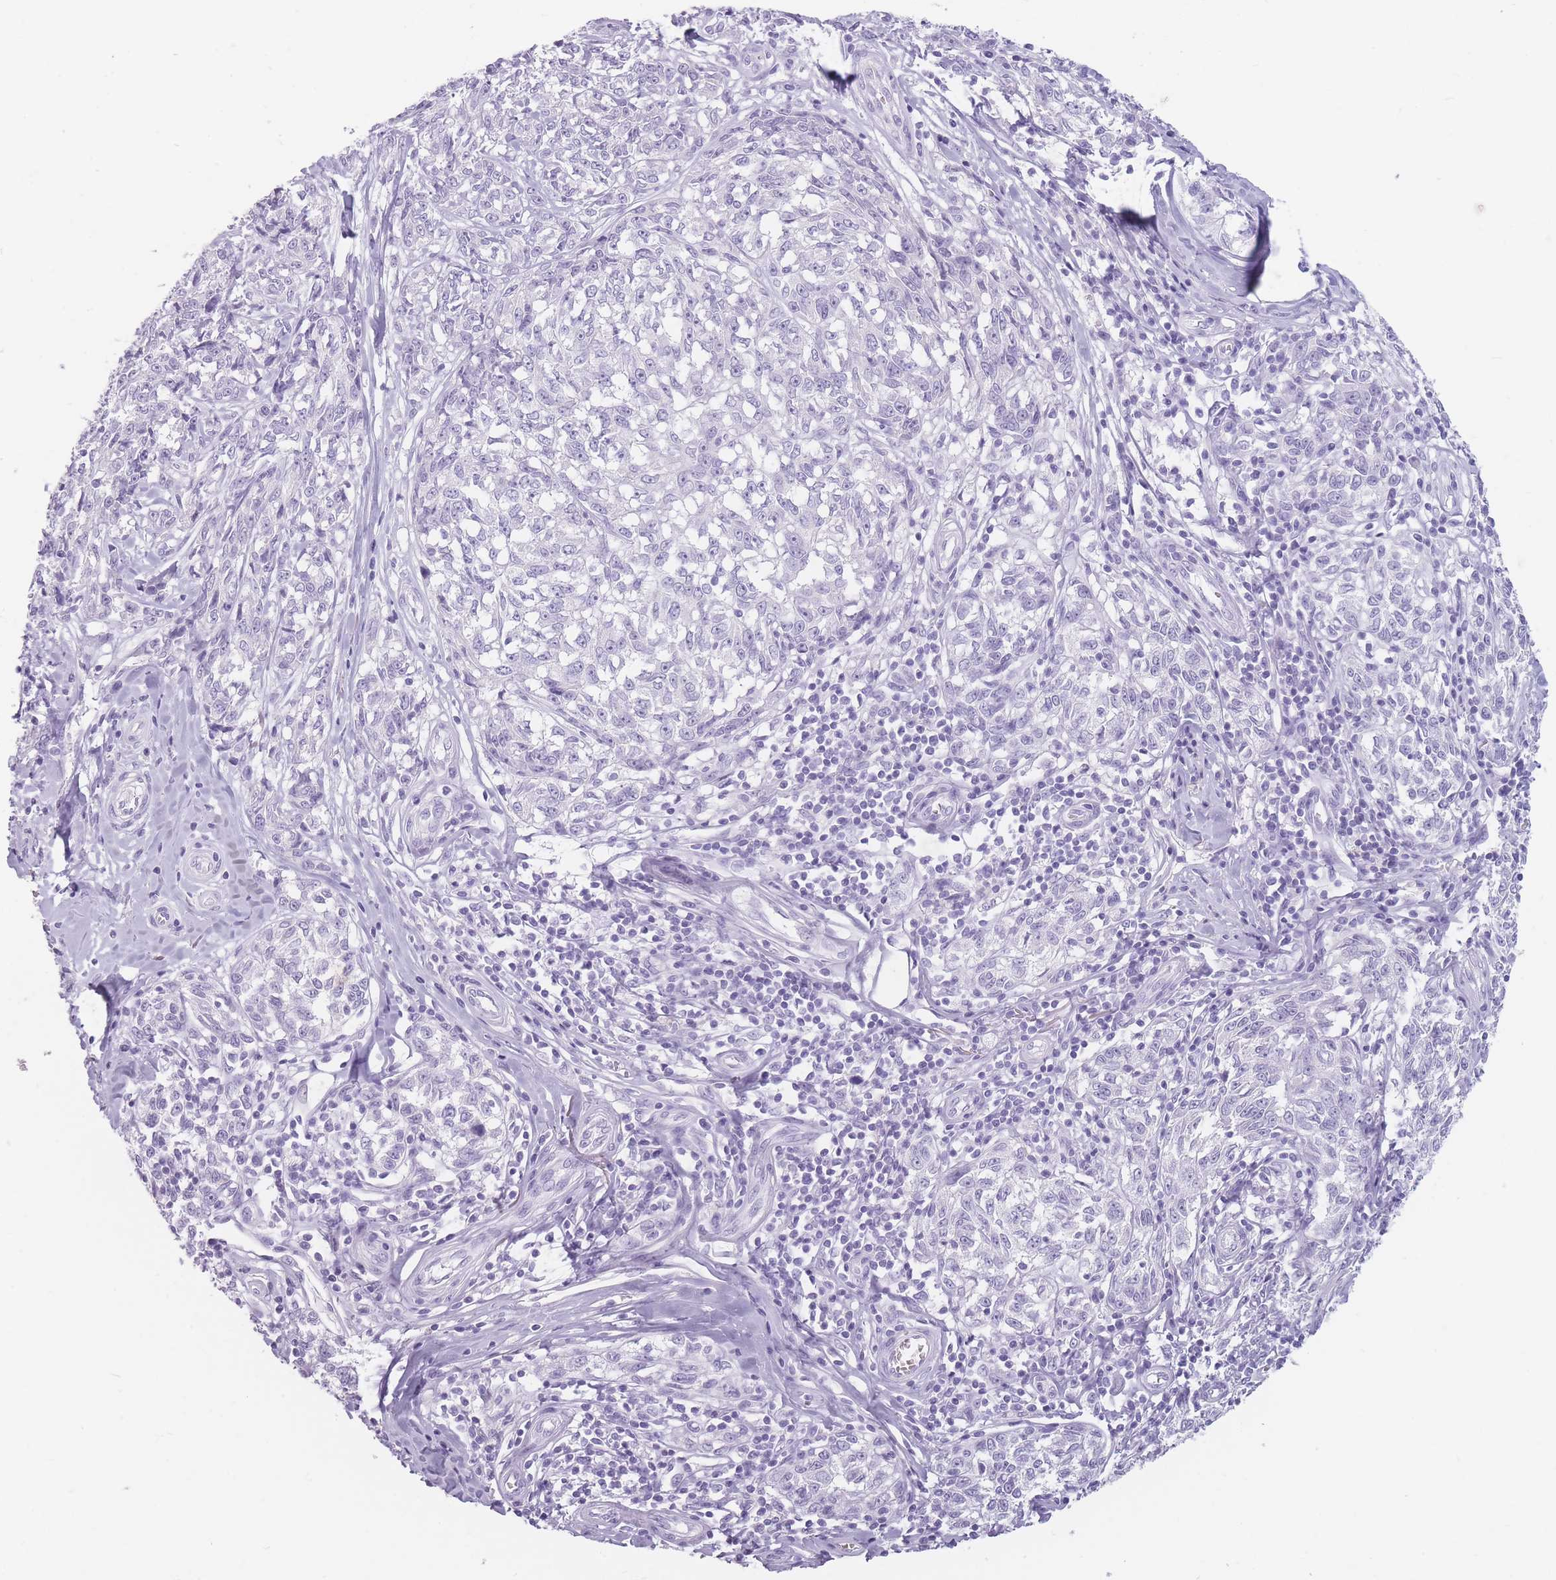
{"staining": {"intensity": "negative", "quantity": "none", "location": "none"}, "tissue": "melanoma", "cell_type": "Tumor cells", "image_type": "cancer", "snomed": [{"axis": "morphology", "description": "Normal tissue, NOS"}, {"axis": "morphology", "description": "Malignant melanoma, NOS"}, {"axis": "topography", "description": "Skin"}], "caption": "An immunohistochemistry photomicrograph of malignant melanoma is shown. There is no staining in tumor cells of malignant melanoma.", "gene": "CCNO", "patient": {"sex": "female", "age": 64}}